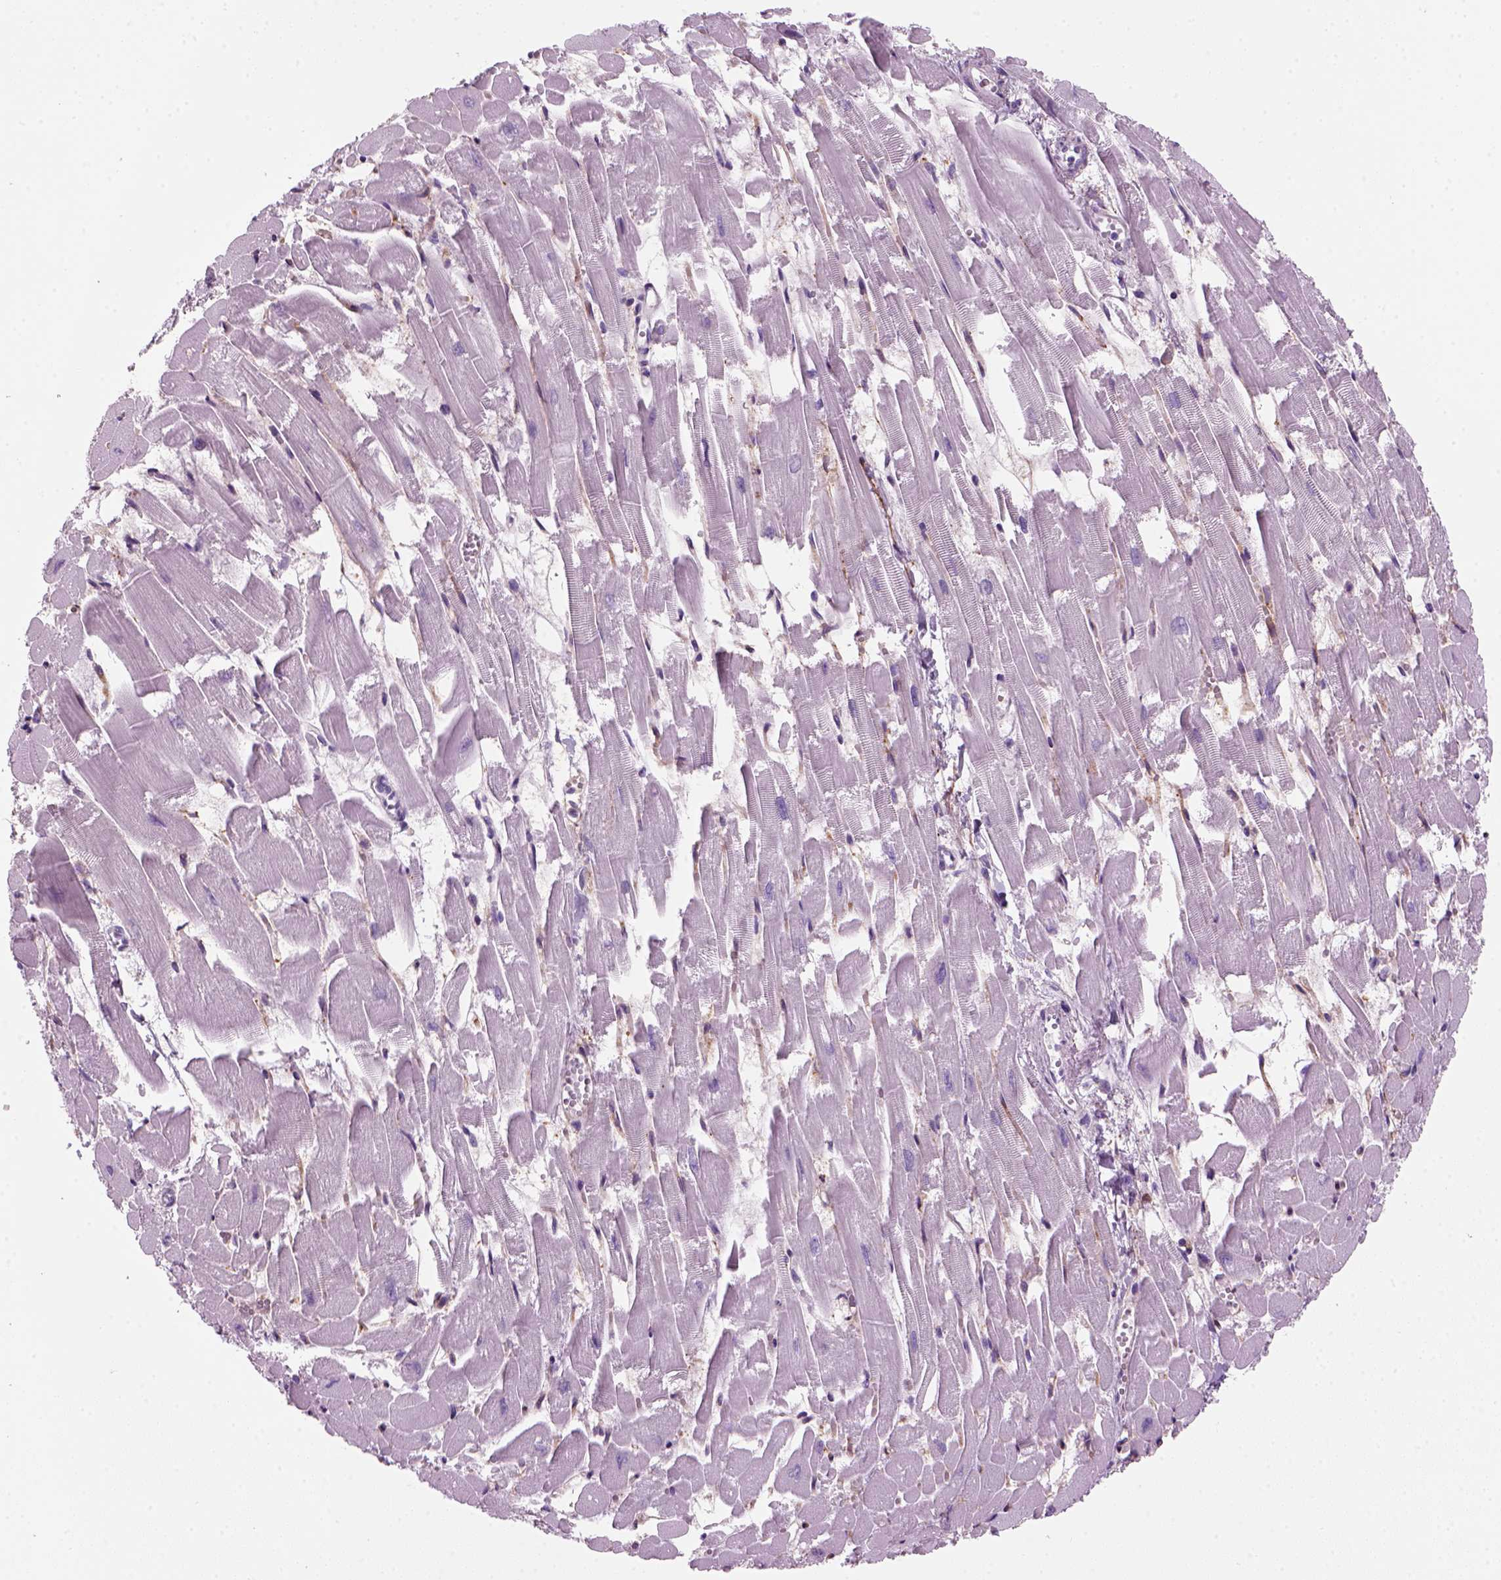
{"staining": {"intensity": "negative", "quantity": "none", "location": "none"}, "tissue": "heart muscle", "cell_type": "Cardiomyocytes", "image_type": "normal", "snomed": [{"axis": "morphology", "description": "Normal tissue, NOS"}, {"axis": "topography", "description": "Heart"}], "caption": "High magnification brightfield microscopy of unremarkable heart muscle stained with DAB (brown) and counterstained with hematoxylin (blue): cardiomyocytes show no significant positivity.", "gene": "MARCKS", "patient": {"sex": "female", "age": 52}}